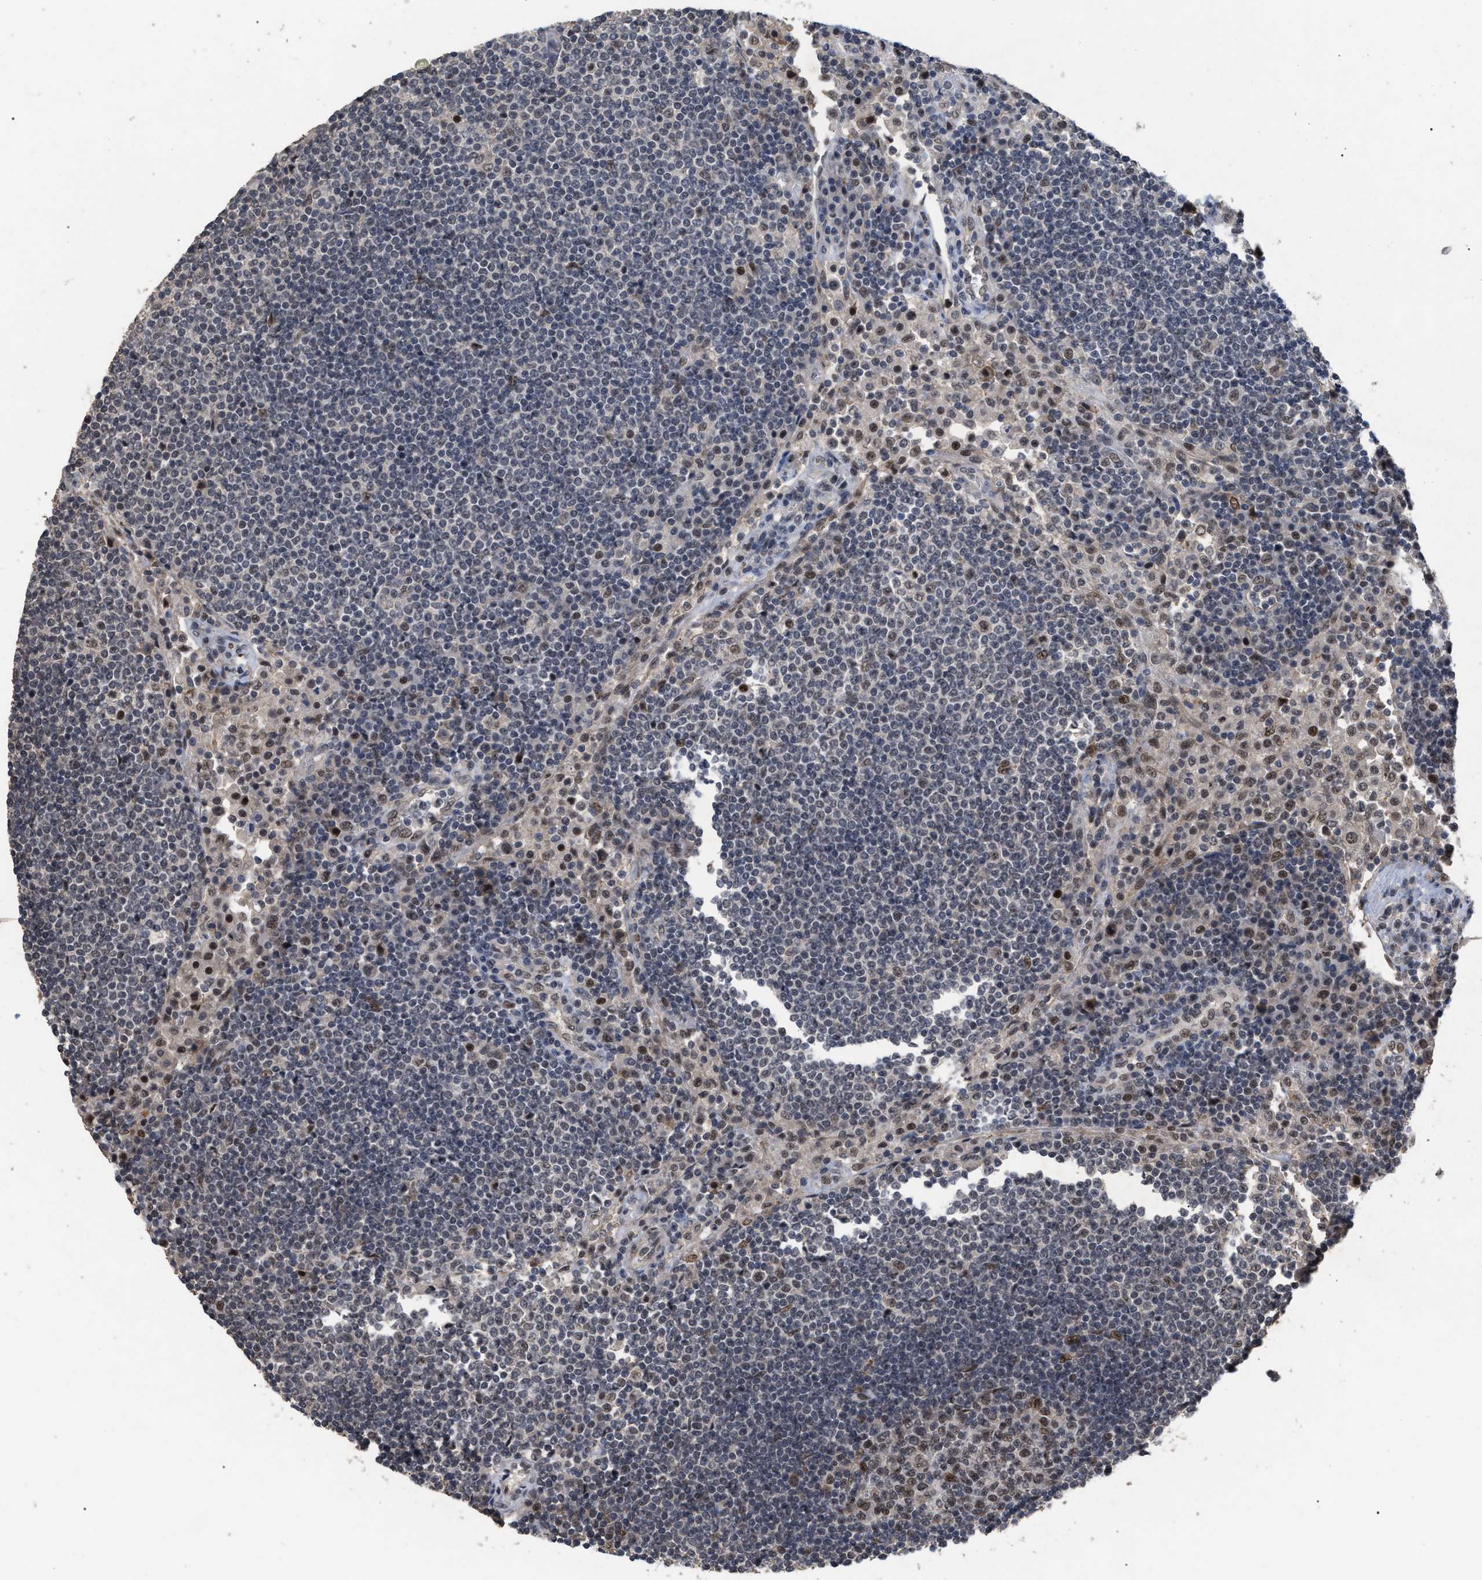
{"staining": {"intensity": "weak", "quantity": ">75%", "location": "nuclear"}, "tissue": "lymph node", "cell_type": "Germinal center cells", "image_type": "normal", "snomed": [{"axis": "morphology", "description": "Normal tissue, NOS"}, {"axis": "topography", "description": "Lymph node"}], "caption": "Unremarkable lymph node exhibits weak nuclear expression in approximately >75% of germinal center cells, visualized by immunohistochemistry.", "gene": "JAZF1", "patient": {"sex": "female", "age": 53}}